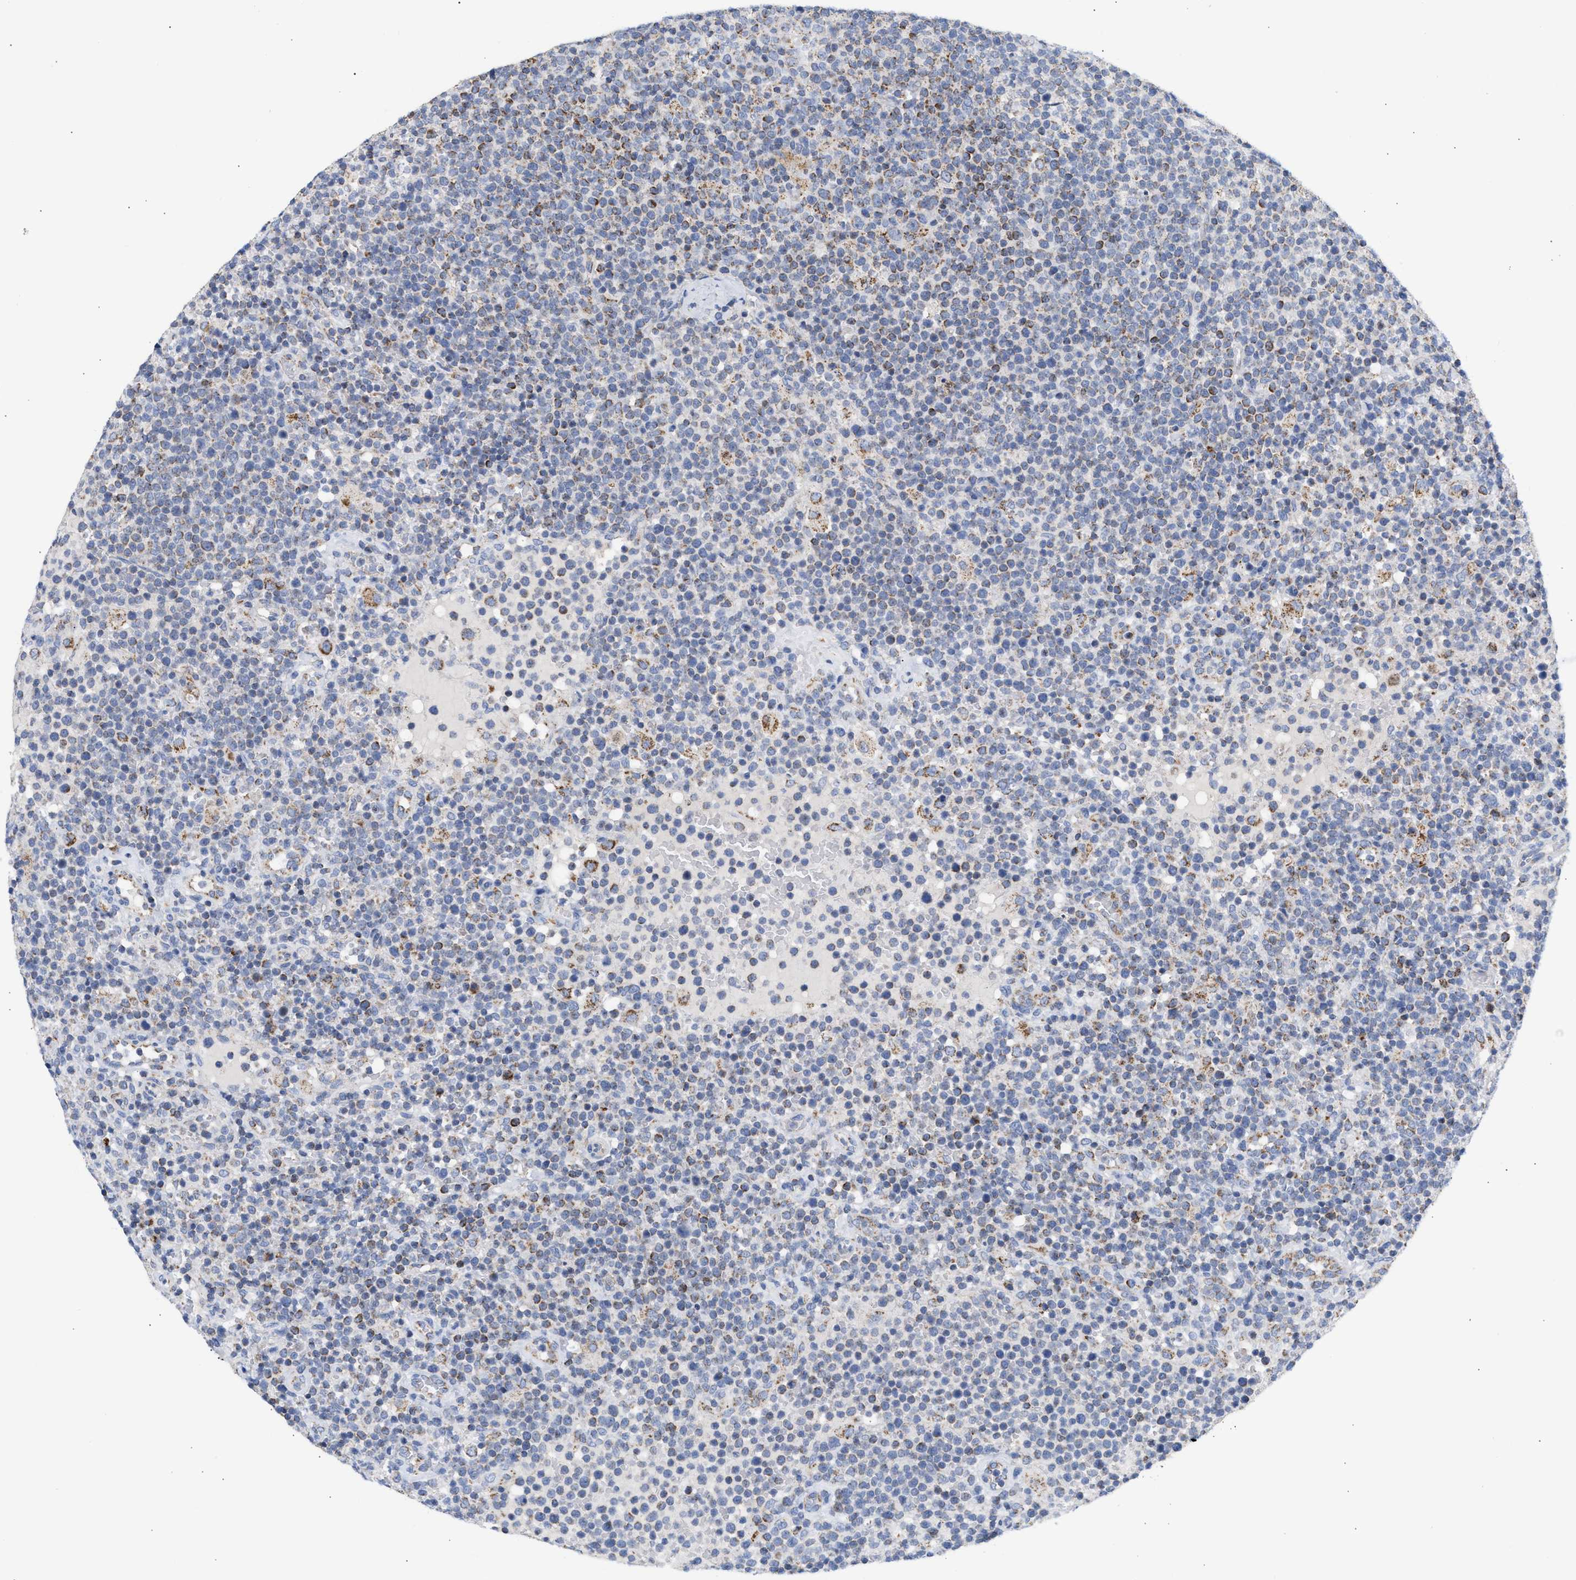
{"staining": {"intensity": "moderate", "quantity": "25%-75%", "location": "cytoplasmic/membranous"}, "tissue": "lymphoma", "cell_type": "Tumor cells", "image_type": "cancer", "snomed": [{"axis": "morphology", "description": "Malignant lymphoma, non-Hodgkin's type, High grade"}, {"axis": "topography", "description": "Lymph node"}], "caption": "Protein analysis of high-grade malignant lymphoma, non-Hodgkin's type tissue reveals moderate cytoplasmic/membranous expression in about 25%-75% of tumor cells.", "gene": "ACOT13", "patient": {"sex": "male", "age": 61}}